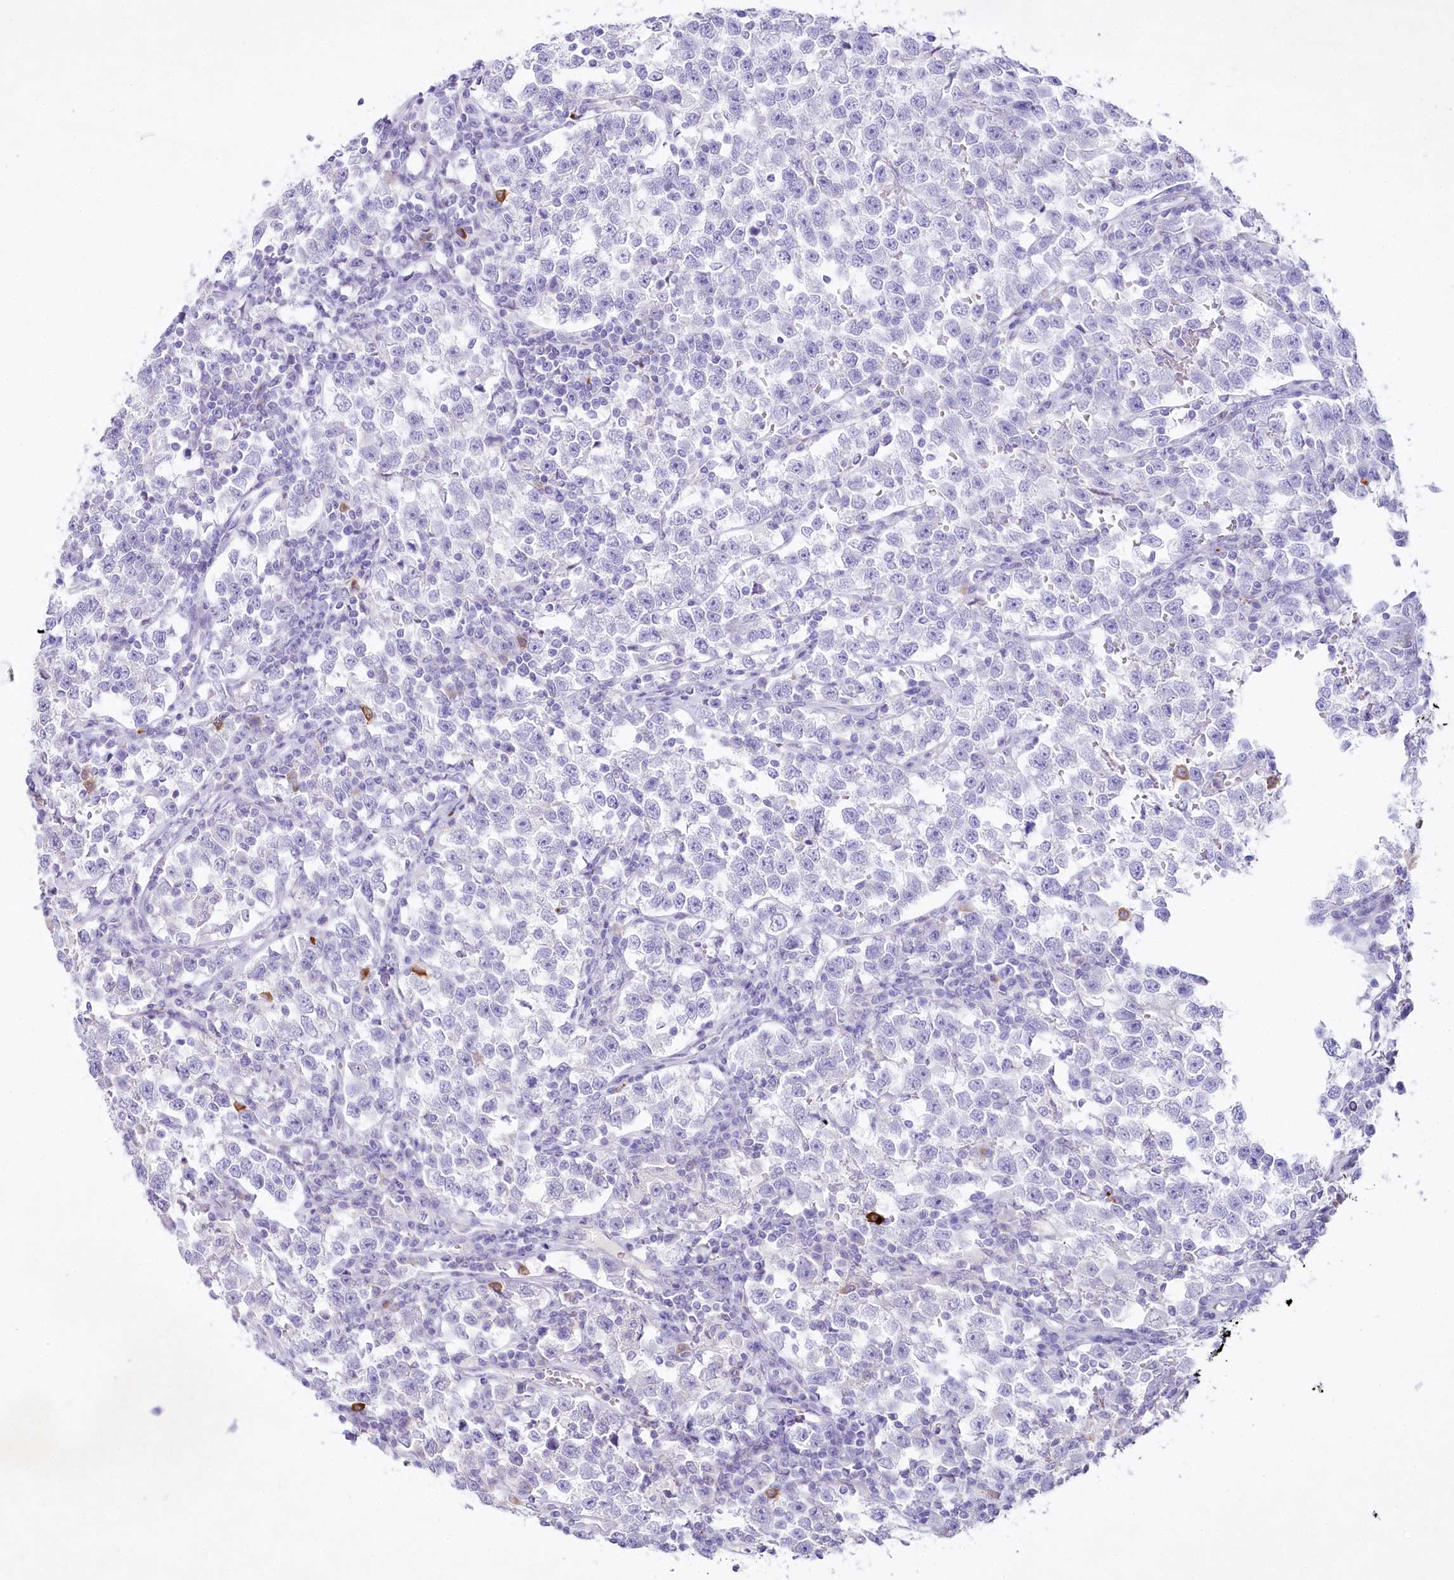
{"staining": {"intensity": "negative", "quantity": "none", "location": "none"}, "tissue": "testis cancer", "cell_type": "Tumor cells", "image_type": "cancer", "snomed": [{"axis": "morphology", "description": "Normal tissue, NOS"}, {"axis": "morphology", "description": "Seminoma, NOS"}, {"axis": "topography", "description": "Testis"}], "caption": "There is no significant staining in tumor cells of testis seminoma. (DAB immunohistochemistry (IHC) with hematoxylin counter stain).", "gene": "MYOZ1", "patient": {"sex": "male", "age": 43}}